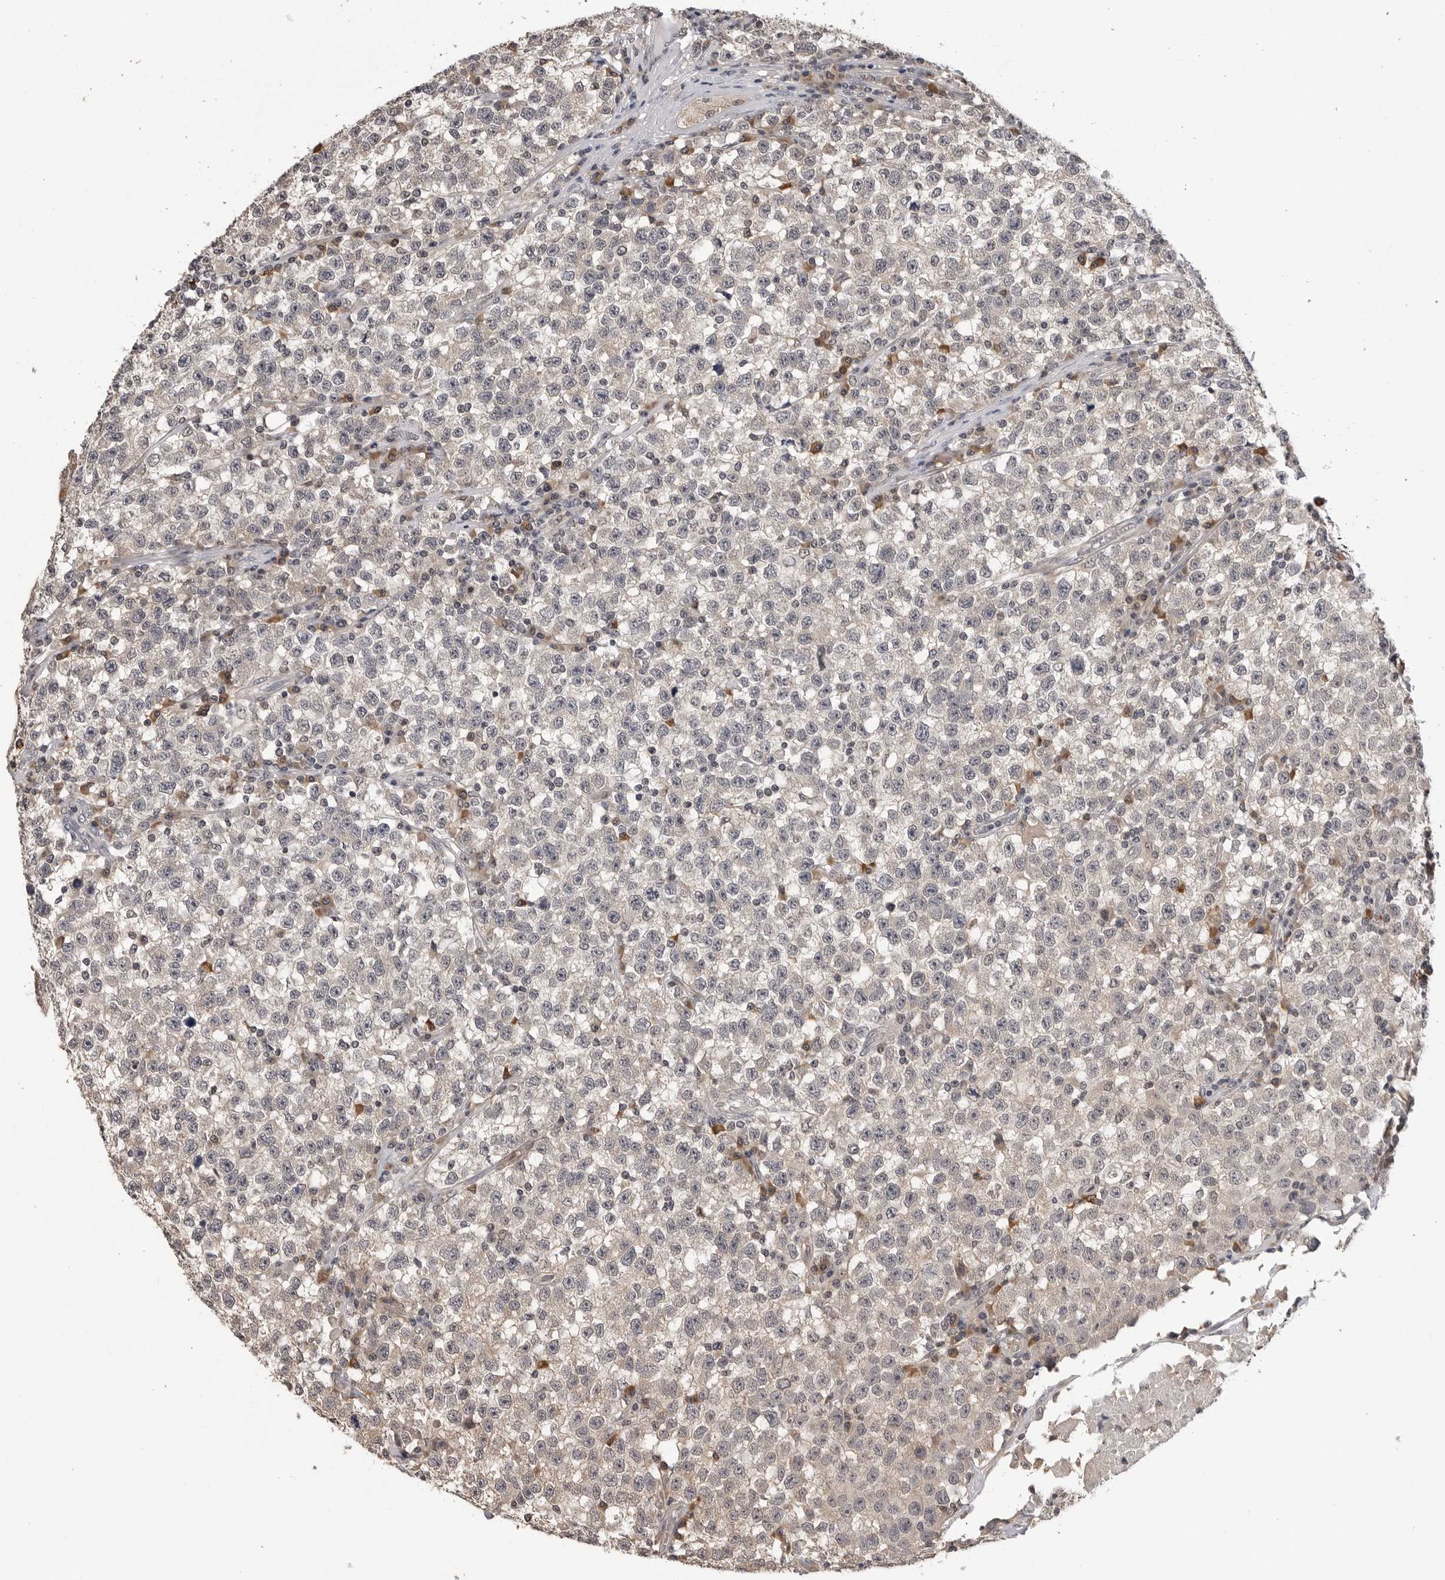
{"staining": {"intensity": "weak", "quantity": "<25%", "location": "cytoplasmic/membranous"}, "tissue": "testis cancer", "cell_type": "Tumor cells", "image_type": "cancer", "snomed": [{"axis": "morphology", "description": "Seminoma, NOS"}, {"axis": "topography", "description": "Testis"}], "caption": "This is a image of immunohistochemistry staining of testis cancer, which shows no staining in tumor cells. Brightfield microscopy of immunohistochemistry stained with DAB (brown) and hematoxylin (blue), captured at high magnification.", "gene": "TRMT13", "patient": {"sex": "male", "age": 22}}